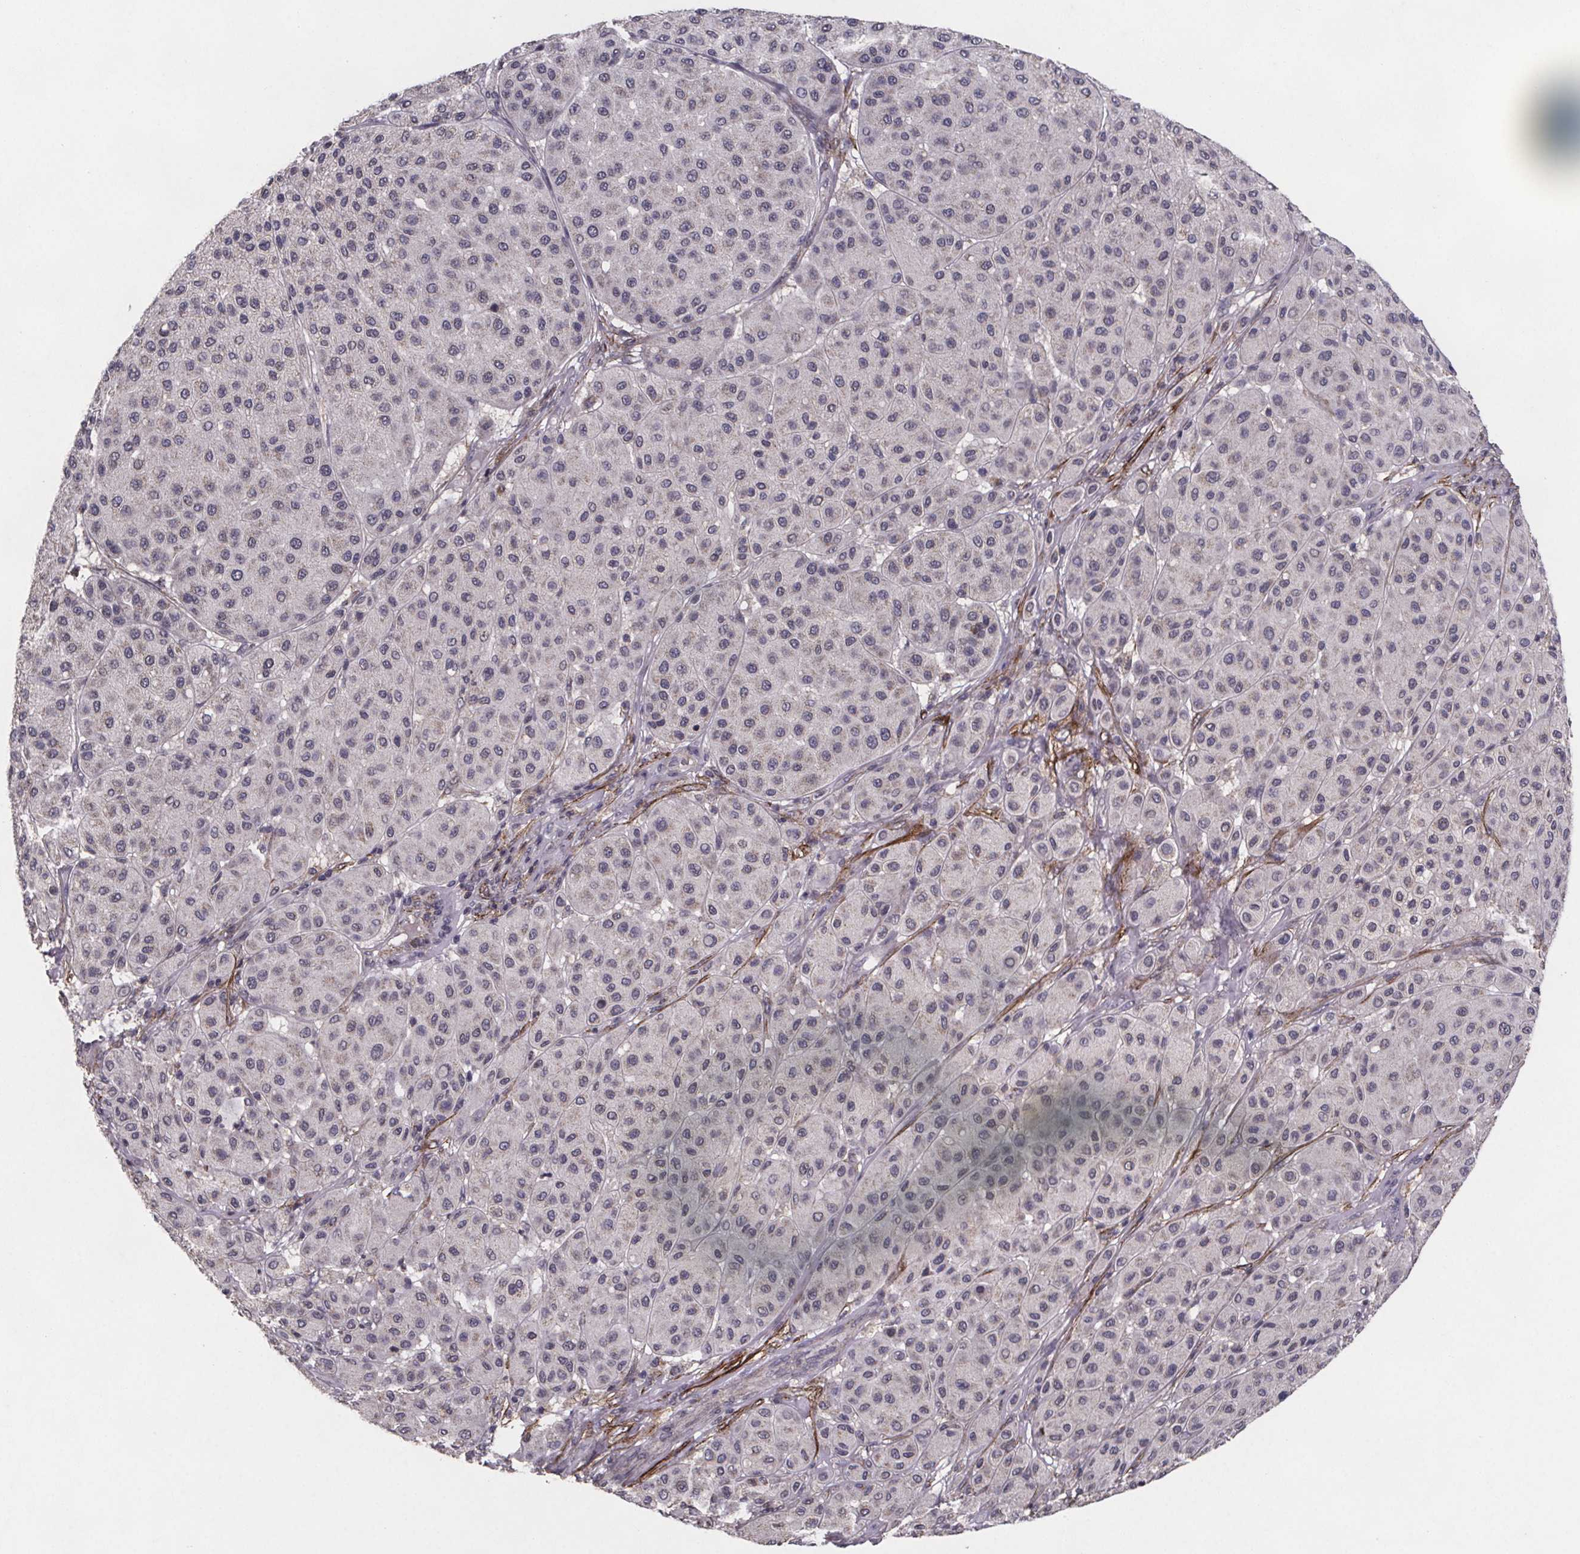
{"staining": {"intensity": "negative", "quantity": "none", "location": "none"}, "tissue": "melanoma", "cell_type": "Tumor cells", "image_type": "cancer", "snomed": [{"axis": "morphology", "description": "Malignant melanoma, Metastatic site"}, {"axis": "topography", "description": "Smooth muscle"}], "caption": "Micrograph shows no significant protein staining in tumor cells of melanoma.", "gene": "PALLD", "patient": {"sex": "male", "age": 41}}